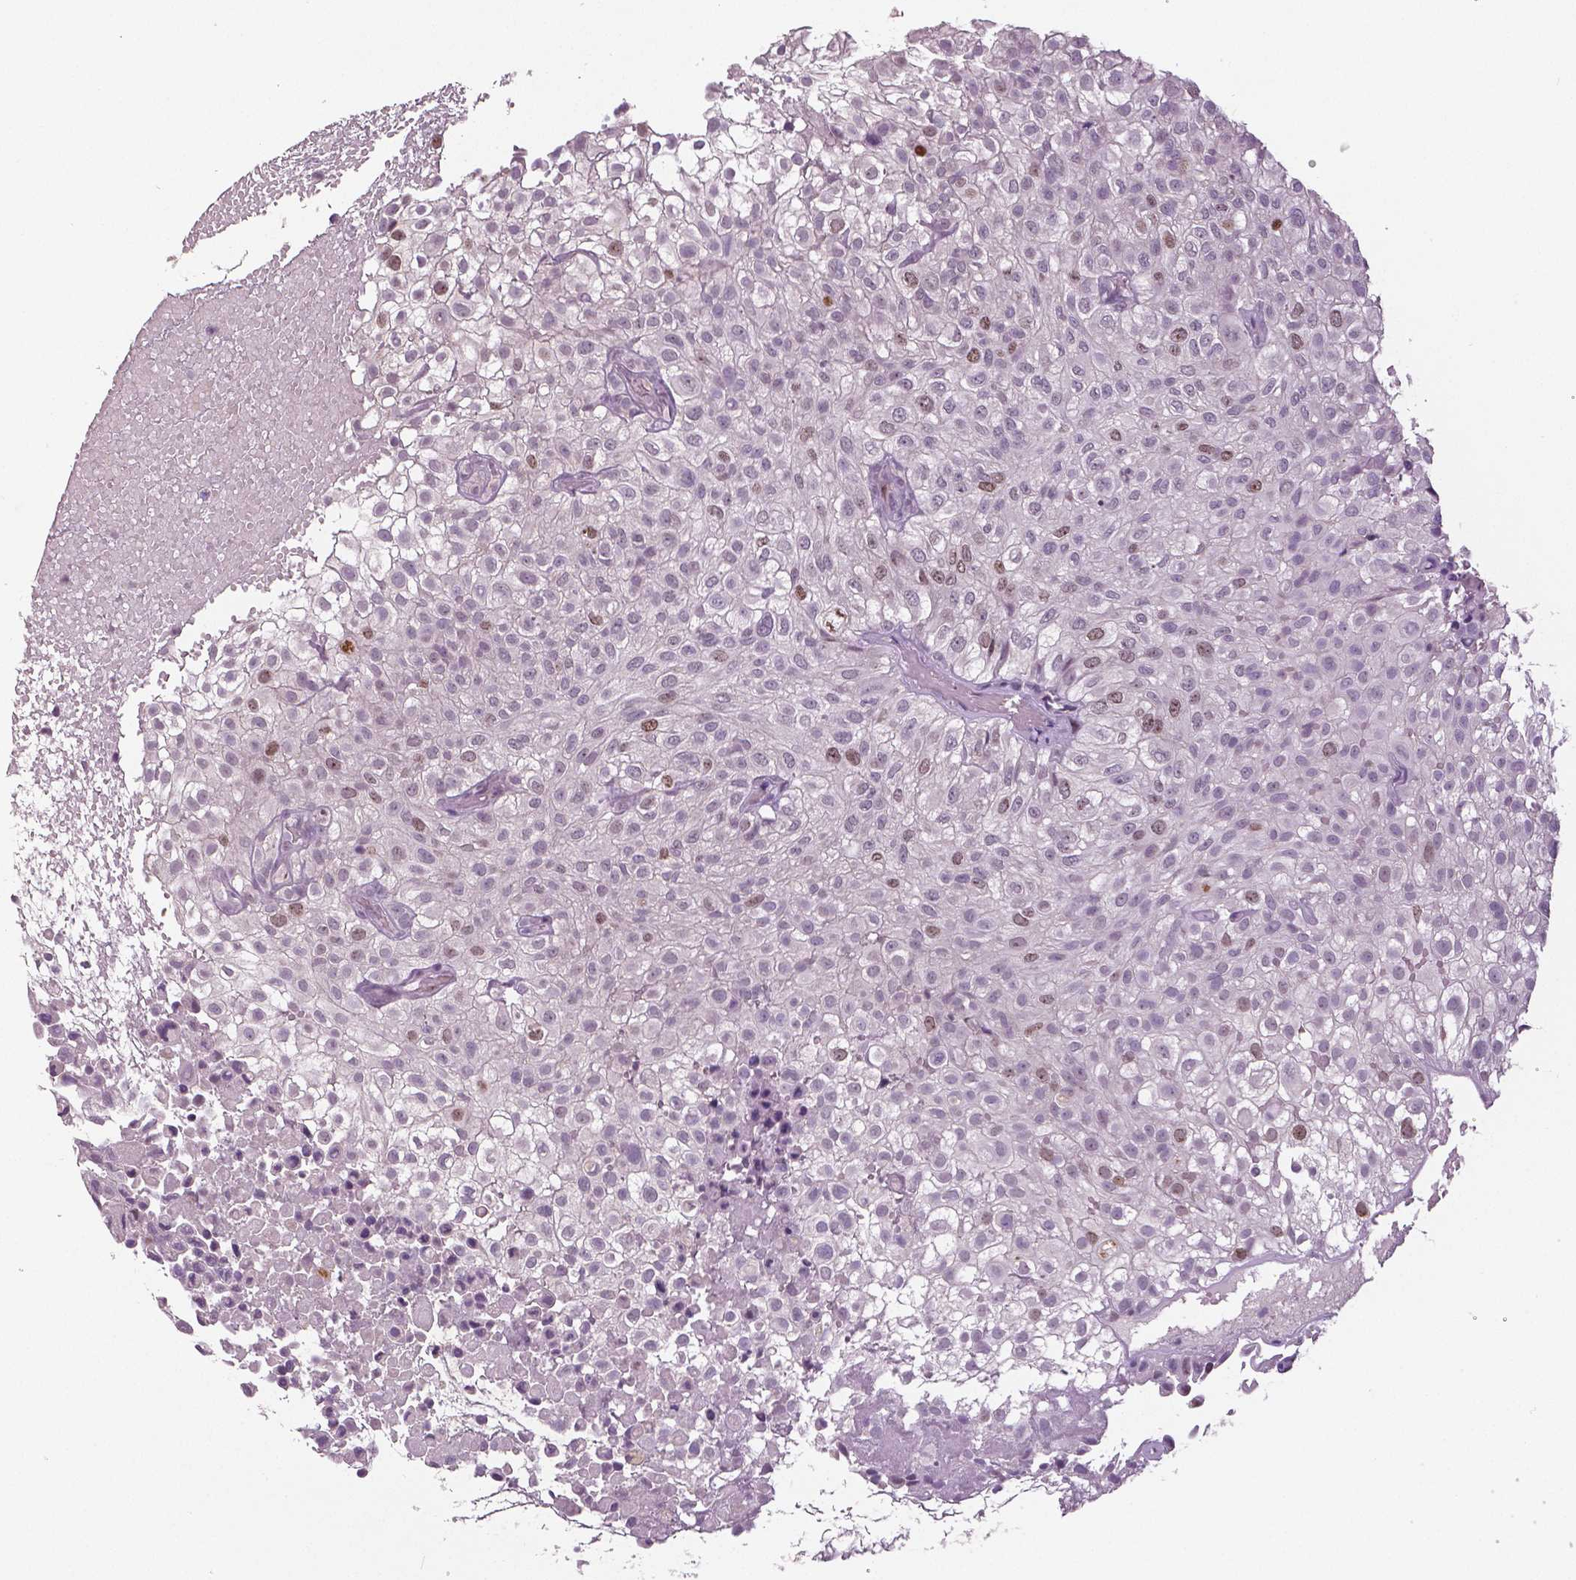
{"staining": {"intensity": "moderate", "quantity": "<25%", "location": "nuclear"}, "tissue": "urothelial cancer", "cell_type": "Tumor cells", "image_type": "cancer", "snomed": [{"axis": "morphology", "description": "Urothelial carcinoma, High grade"}, {"axis": "topography", "description": "Urinary bladder"}], "caption": "The micrograph shows immunohistochemical staining of high-grade urothelial carcinoma. There is moderate nuclear positivity is seen in about <25% of tumor cells.", "gene": "MKI67", "patient": {"sex": "male", "age": 56}}